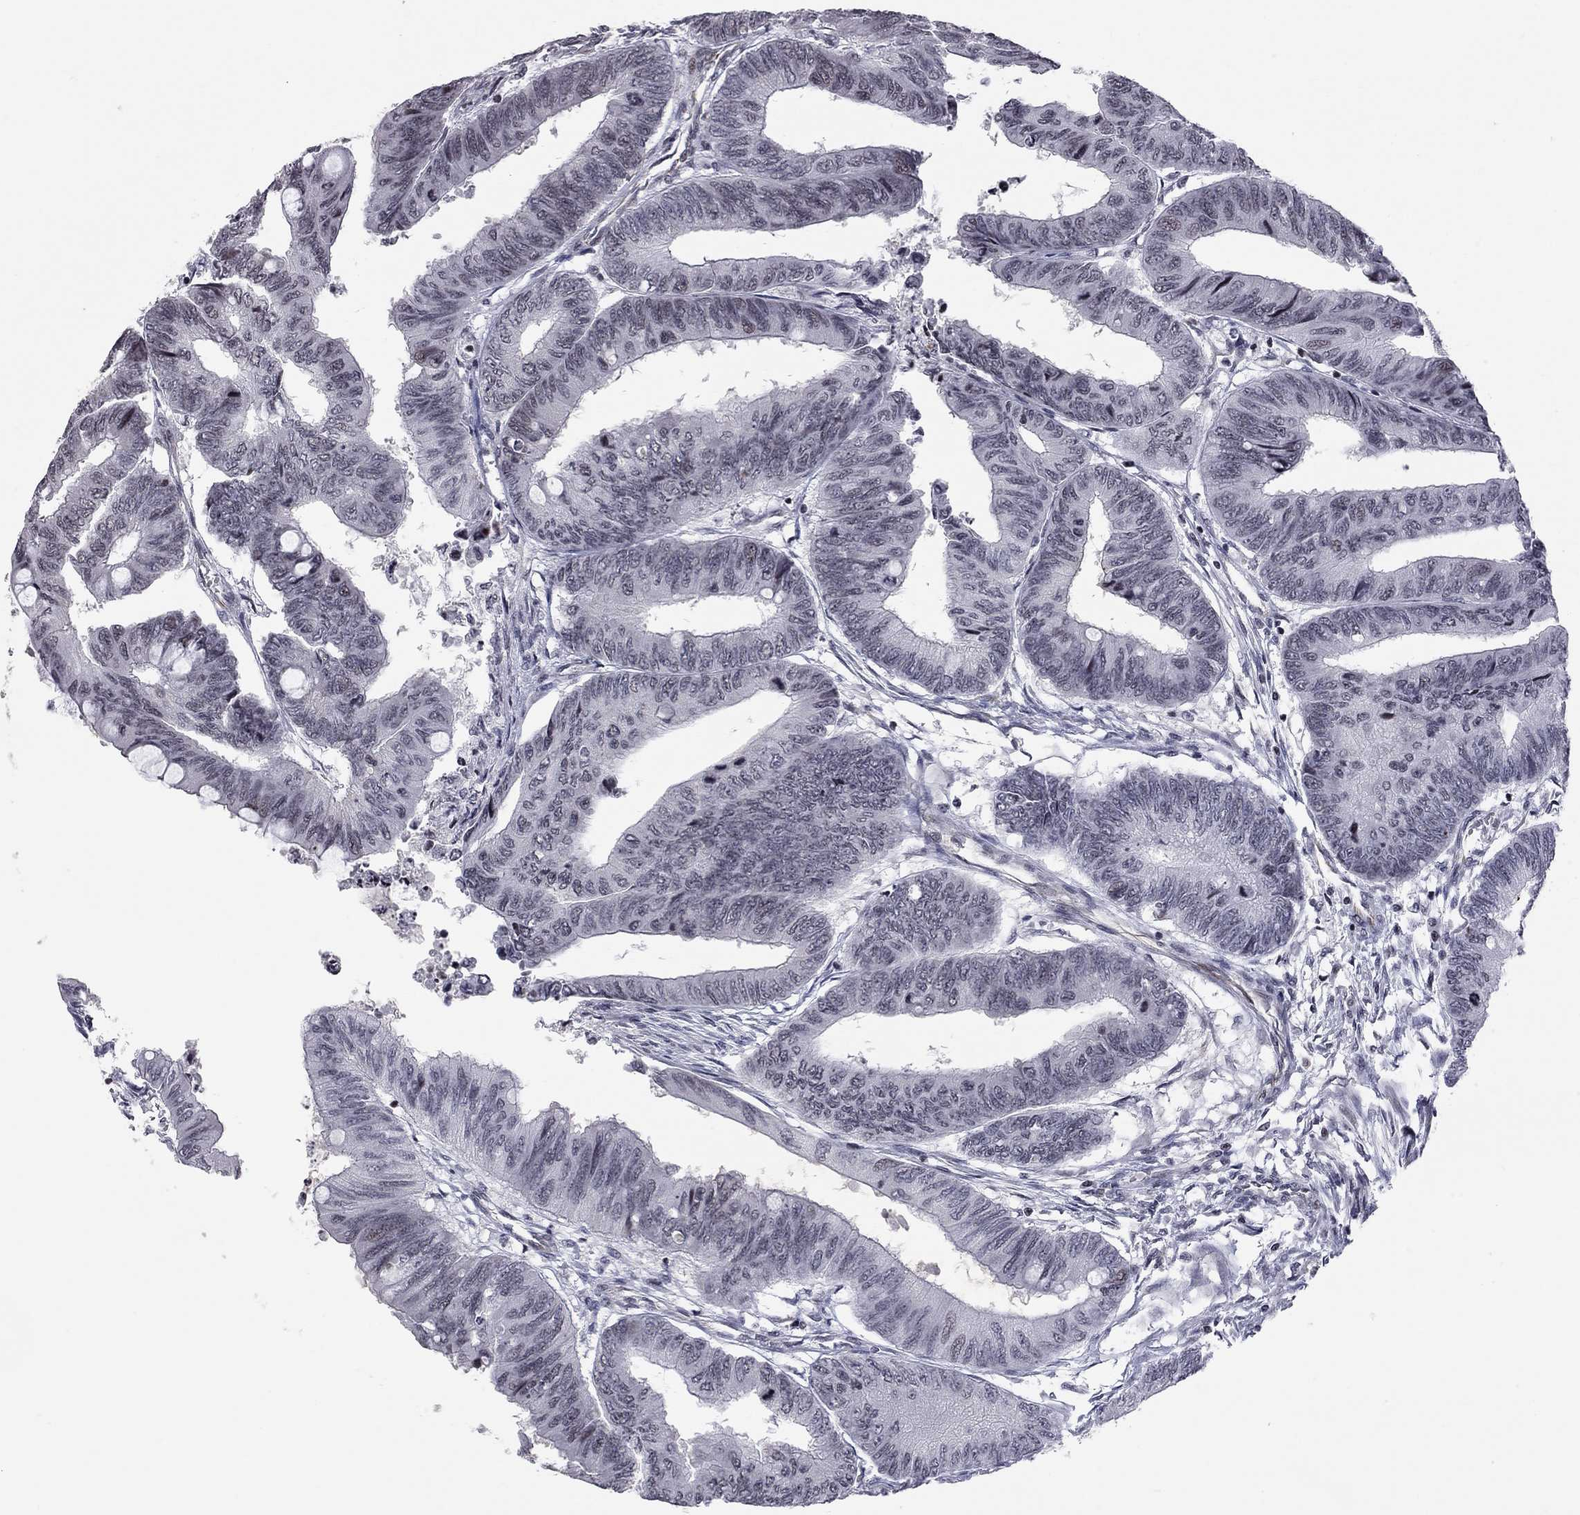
{"staining": {"intensity": "negative", "quantity": "none", "location": "none"}, "tissue": "colorectal cancer", "cell_type": "Tumor cells", "image_type": "cancer", "snomed": [{"axis": "morphology", "description": "Normal tissue, NOS"}, {"axis": "morphology", "description": "Adenocarcinoma, NOS"}, {"axis": "topography", "description": "Rectum"}, {"axis": "topography", "description": "Peripheral nerve tissue"}], "caption": "The IHC photomicrograph has no significant expression in tumor cells of colorectal cancer (adenocarcinoma) tissue.", "gene": "MTNR1B", "patient": {"sex": "male", "age": 92}}